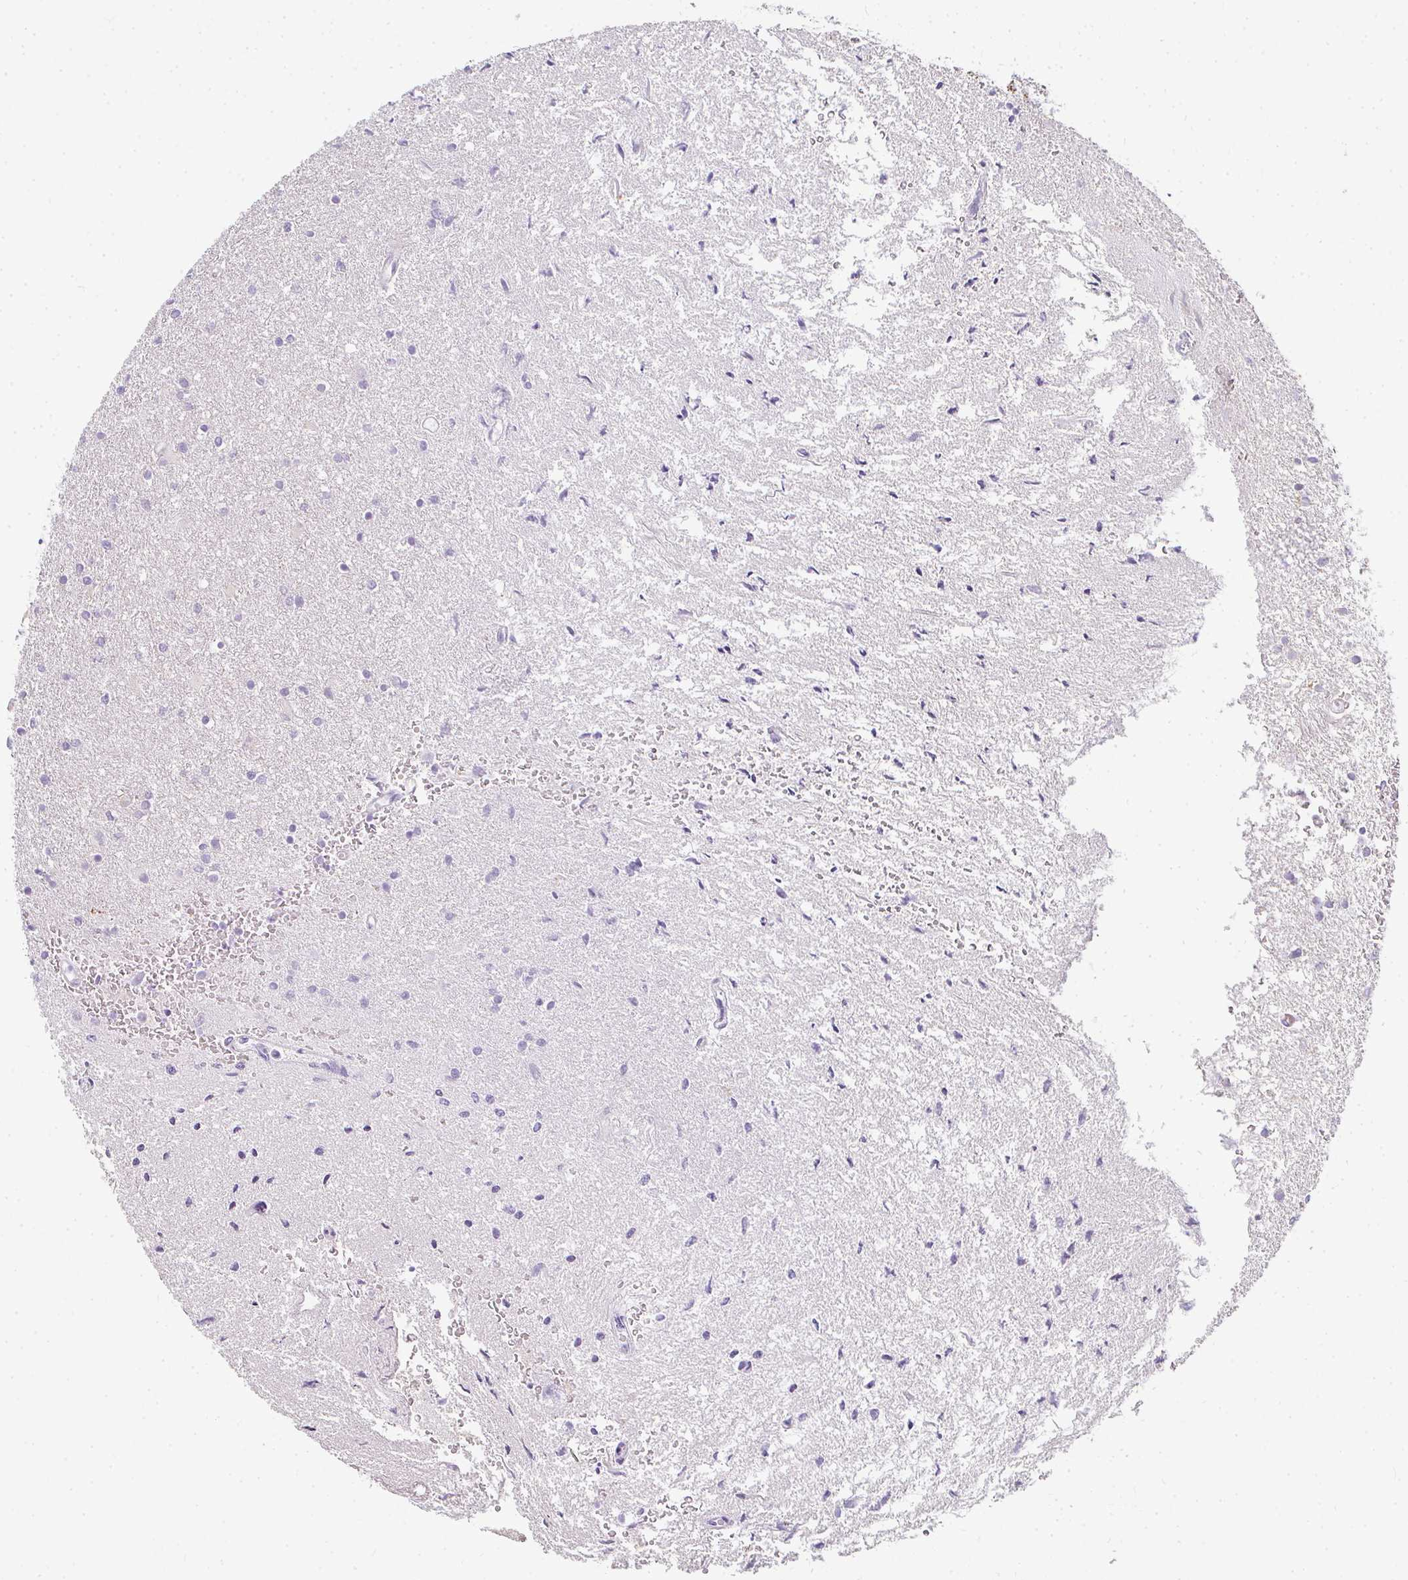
{"staining": {"intensity": "negative", "quantity": "none", "location": "none"}, "tissue": "glioma", "cell_type": "Tumor cells", "image_type": "cancer", "snomed": [{"axis": "morphology", "description": "Glioma, malignant, High grade"}, {"axis": "topography", "description": "Brain"}], "caption": "Tumor cells show no significant expression in malignant high-grade glioma.", "gene": "PLA2G5", "patient": {"sex": "female", "age": 50}}